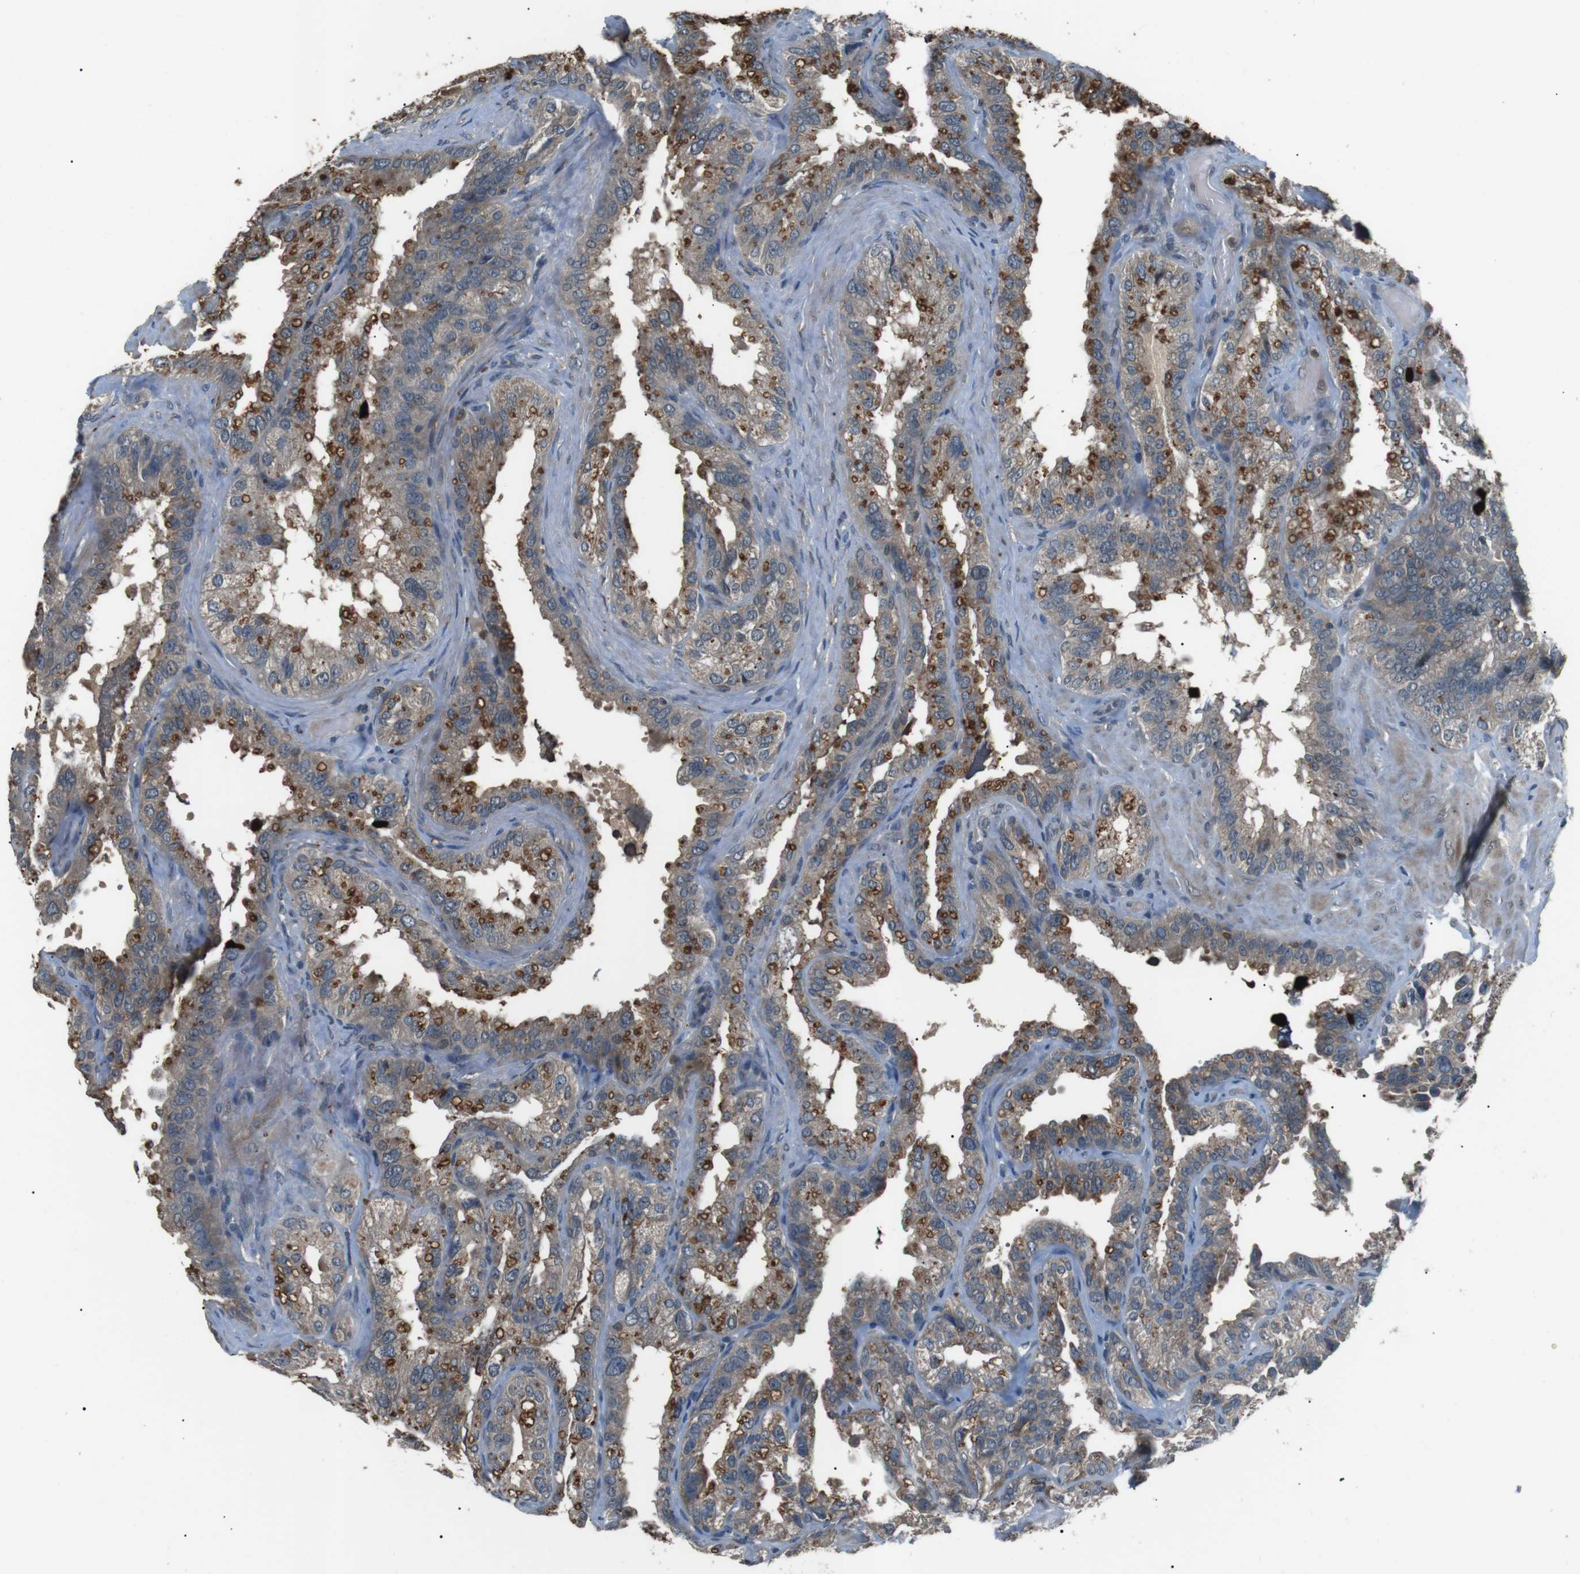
{"staining": {"intensity": "strong", "quantity": "25%-75%", "location": "cytoplasmic/membranous"}, "tissue": "seminal vesicle", "cell_type": "Glandular cells", "image_type": "normal", "snomed": [{"axis": "morphology", "description": "Normal tissue, NOS"}, {"axis": "topography", "description": "Seminal veicle"}], "caption": "The micrograph displays staining of unremarkable seminal vesicle, revealing strong cytoplasmic/membranous protein positivity (brown color) within glandular cells. Using DAB (3,3'-diaminobenzidine) (brown) and hematoxylin (blue) stains, captured at high magnification using brightfield microscopy.", "gene": "NEK7", "patient": {"sex": "male", "age": 68}}